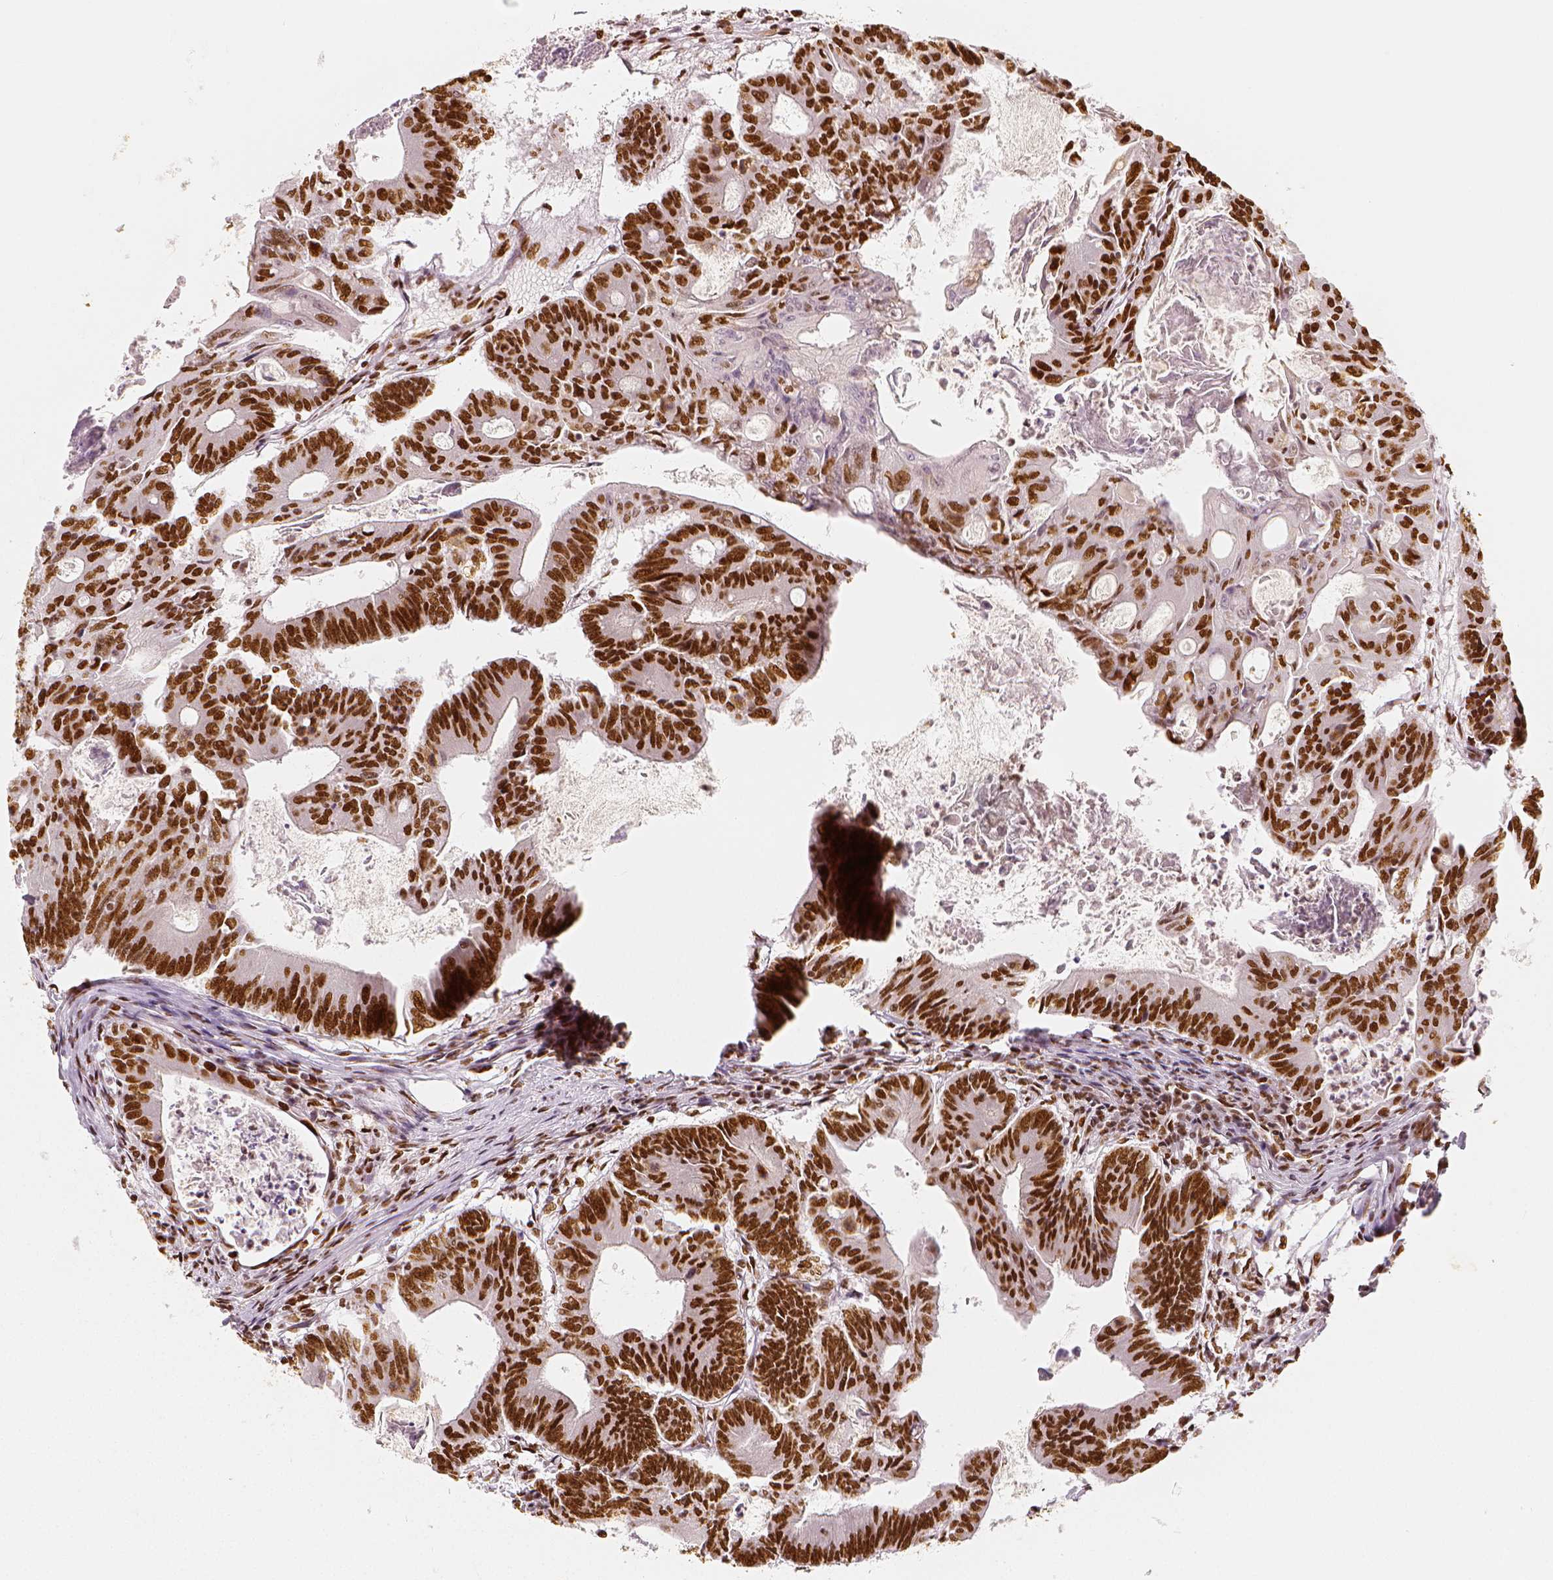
{"staining": {"intensity": "strong", "quantity": ">75%", "location": "nuclear"}, "tissue": "colorectal cancer", "cell_type": "Tumor cells", "image_type": "cancer", "snomed": [{"axis": "morphology", "description": "Adenocarcinoma, NOS"}, {"axis": "topography", "description": "Colon"}], "caption": "Colorectal adenocarcinoma stained with a brown dye exhibits strong nuclear positive staining in approximately >75% of tumor cells.", "gene": "KDM5B", "patient": {"sex": "female", "age": 70}}